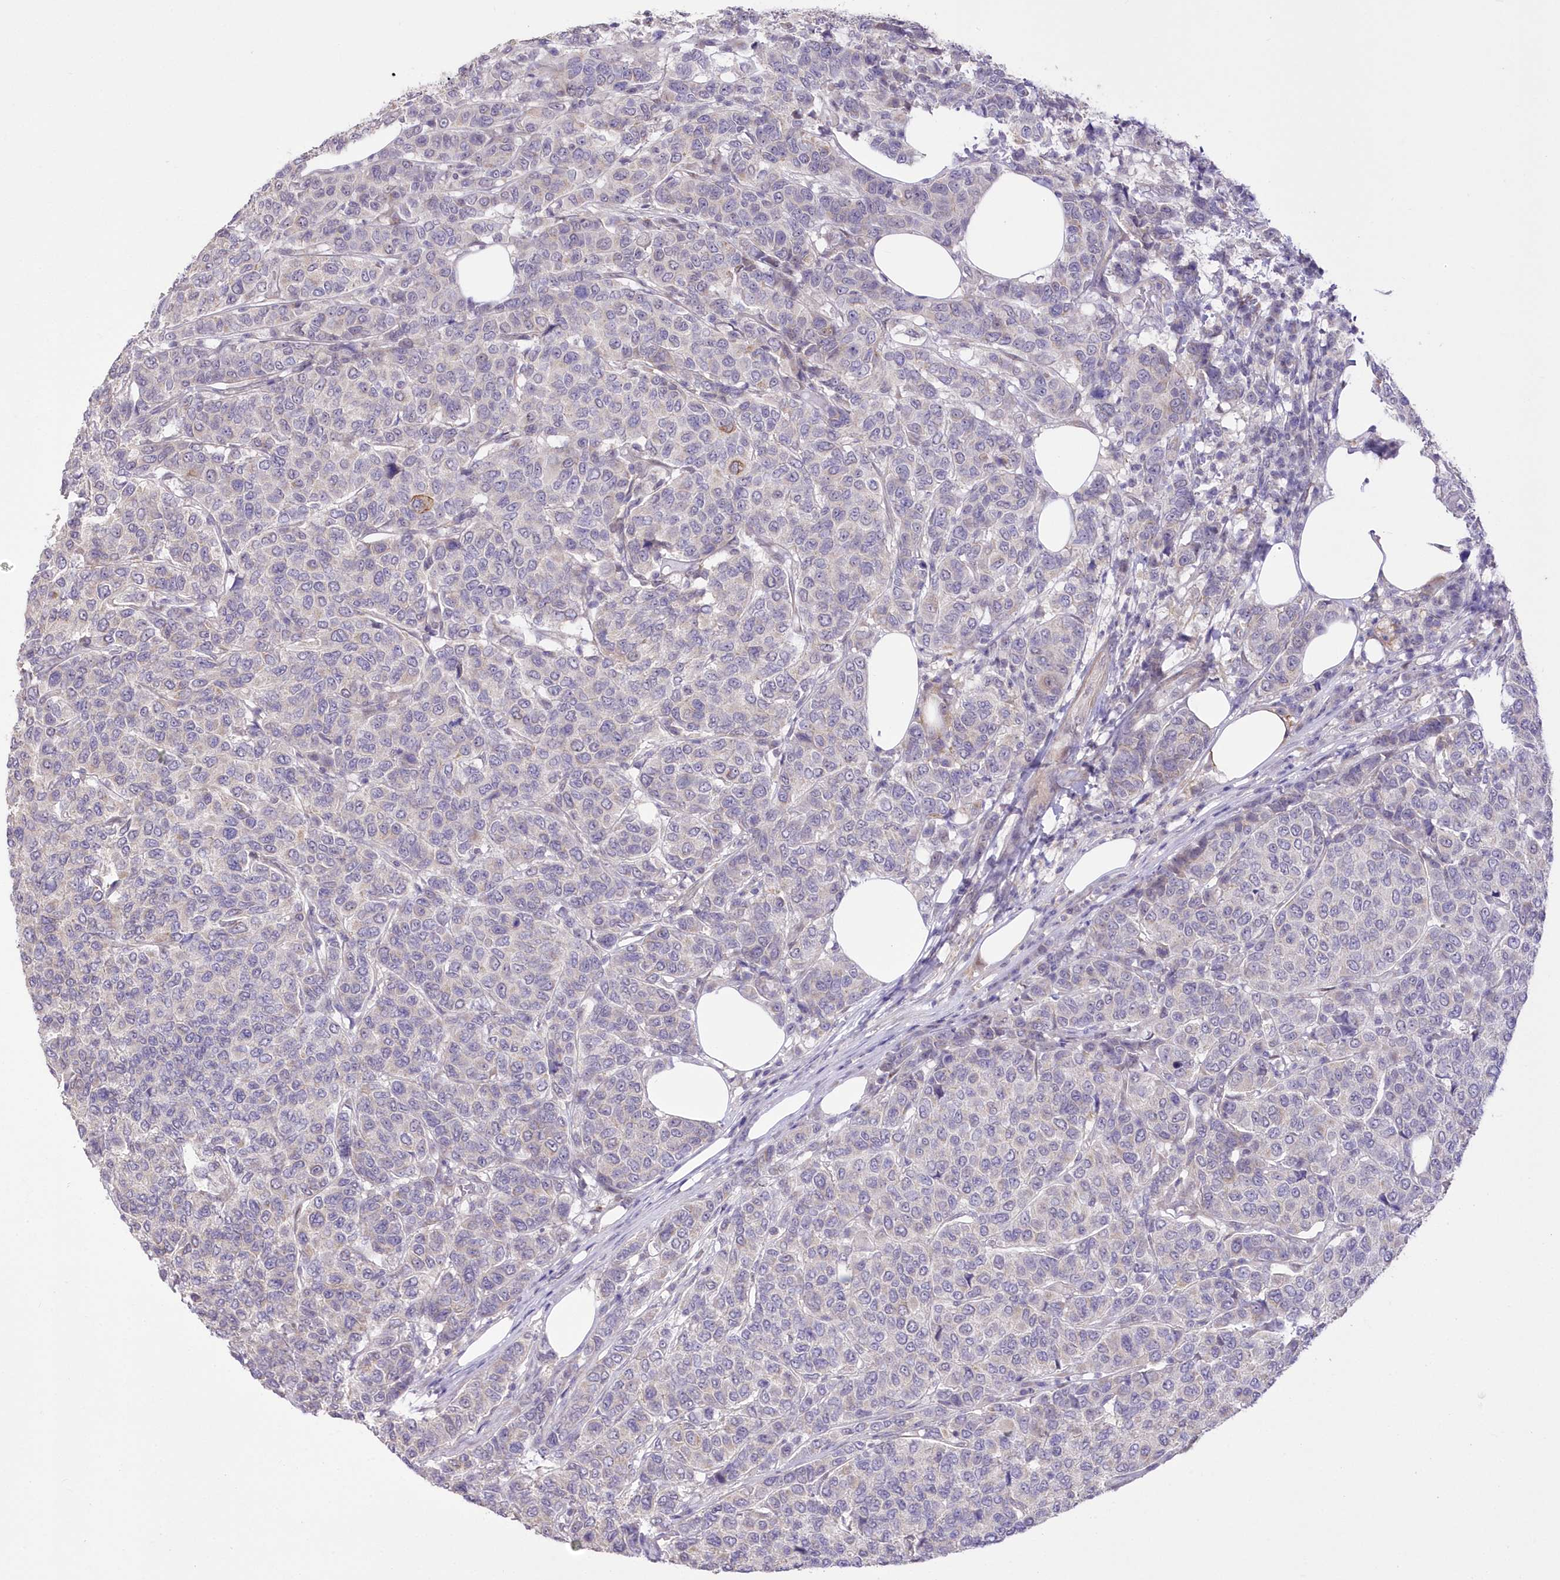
{"staining": {"intensity": "negative", "quantity": "none", "location": "none"}, "tissue": "breast cancer", "cell_type": "Tumor cells", "image_type": "cancer", "snomed": [{"axis": "morphology", "description": "Duct carcinoma"}, {"axis": "topography", "description": "Breast"}], "caption": "IHC histopathology image of neoplastic tissue: breast cancer stained with DAB (3,3'-diaminobenzidine) displays no significant protein expression in tumor cells.", "gene": "FAM241B", "patient": {"sex": "female", "age": 55}}